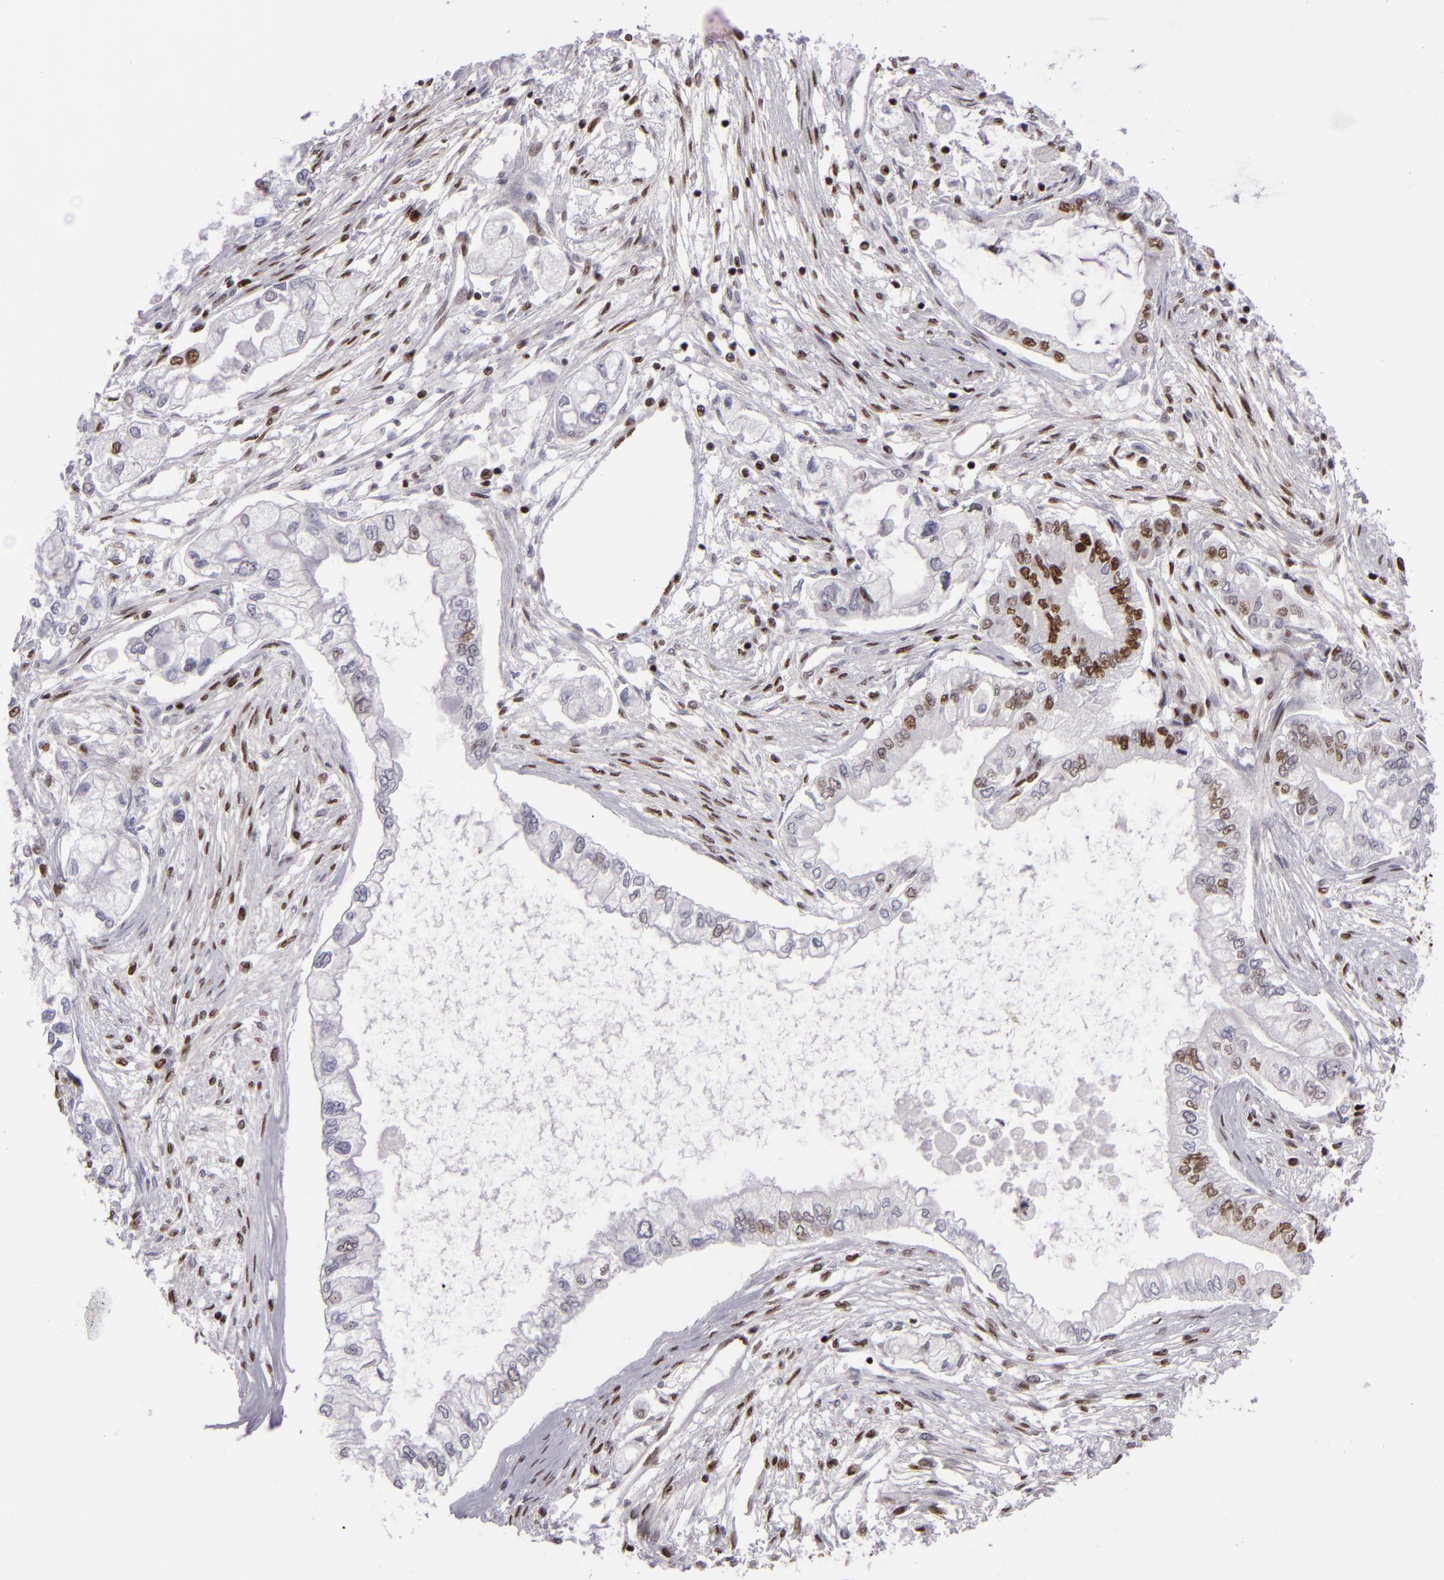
{"staining": {"intensity": "moderate", "quantity": "<25%", "location": "nuclear"}, "tissue": "pancreatic cancer", "cell_type": "Tumor cells", "image_type": "cancer", "snomed": [{"axis": "morphology", "description": "Adenocarcinoma, NOS"}, {"axis": "topography", "description": "Pancreas"}], "caption": "Pancreatic cancer stained for a protein (brown) demonstrates moderate nuclear positive expression in approximately <25% of tumor cells.", "gene": "SAFB", "patient": {"sex": "male", "age": 79}}